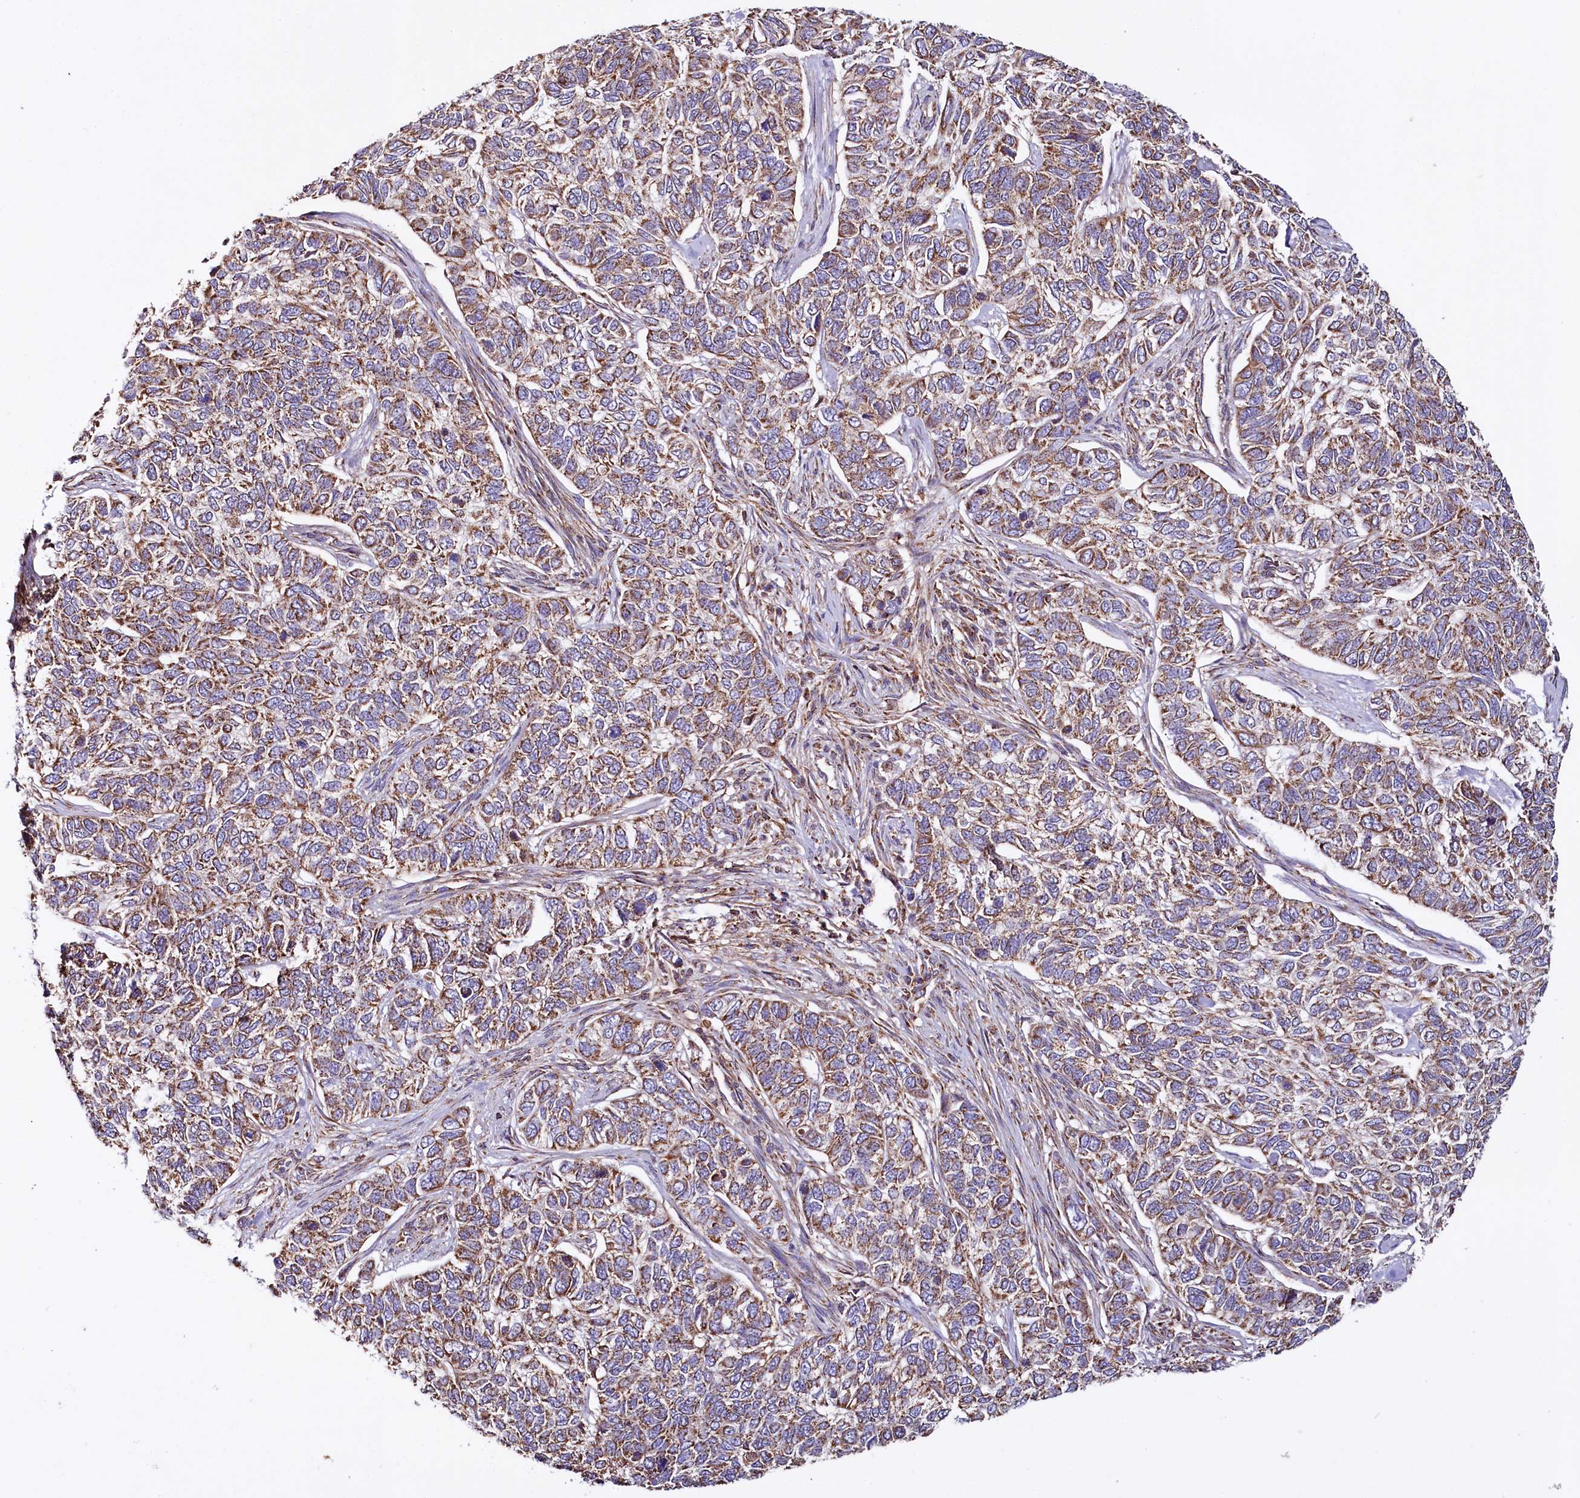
{"staining": {"intensity": "moderate", "quantity": "25%-75%", "location": "cytoplasmic/membranous"}, "tissue": "skin cancer", "cell_type": "Tumor cells", "image_type": "cancer", "snomed": [{"axis": "morphology", "description": "Basal cell carcinoma"}, {"axis": "topography", "description": "Skin"}], "caption": "Protein analysis of skin cancer (basal cell carcinoma) tissue exhibits moderate cytoplasmic/membranous expression in about 25%-75% of tumor cells.", "gene": "NUDT15", "patient": {"sex": "female", "age": 65}}